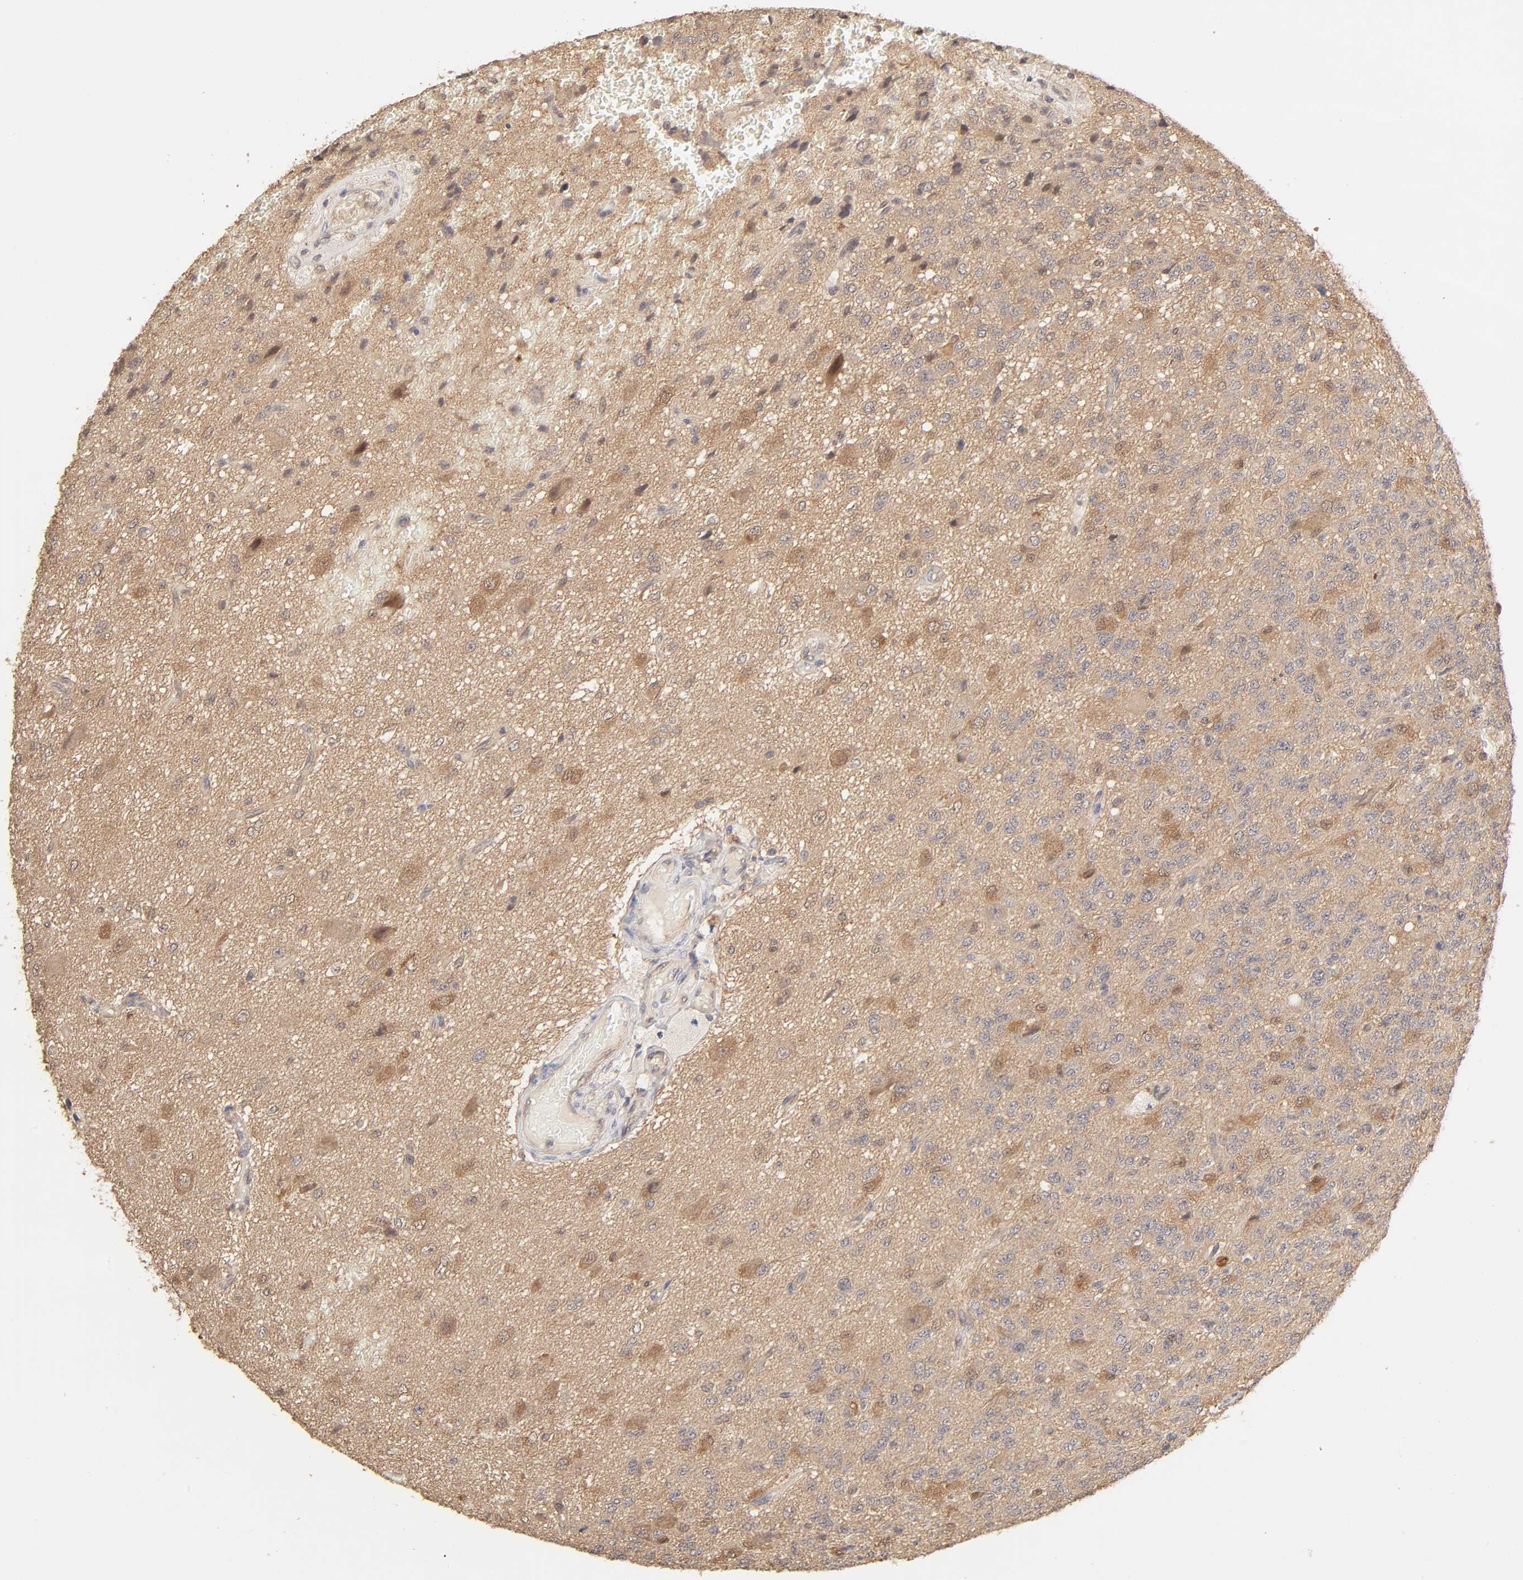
{"staining": {"intensity": "moderate", "quantity": "25%-75%", "location": "cytoplasmic/membranous"}, "tissue": "glioma", "cell_type": "Tumor cells", "image_type": "cancer", "snomed": [{"axis": "morphology", "description": "Glioma, malignant, High grade"}, {"axis": "topography", "description": "pancreas cauda"}], "caption": "A photomicrograph of high-grade glioma (malignant) stained for a protein reveals moderate cytoplasmic/membranous brown staining in tumor cells. The protein is stained brown, and the nuclei are stained in blue (DAB IHC with brightfield microscopy, high magnification).", "gene": "MAPK1", "patient": {"sex": "male", "age": 60}}